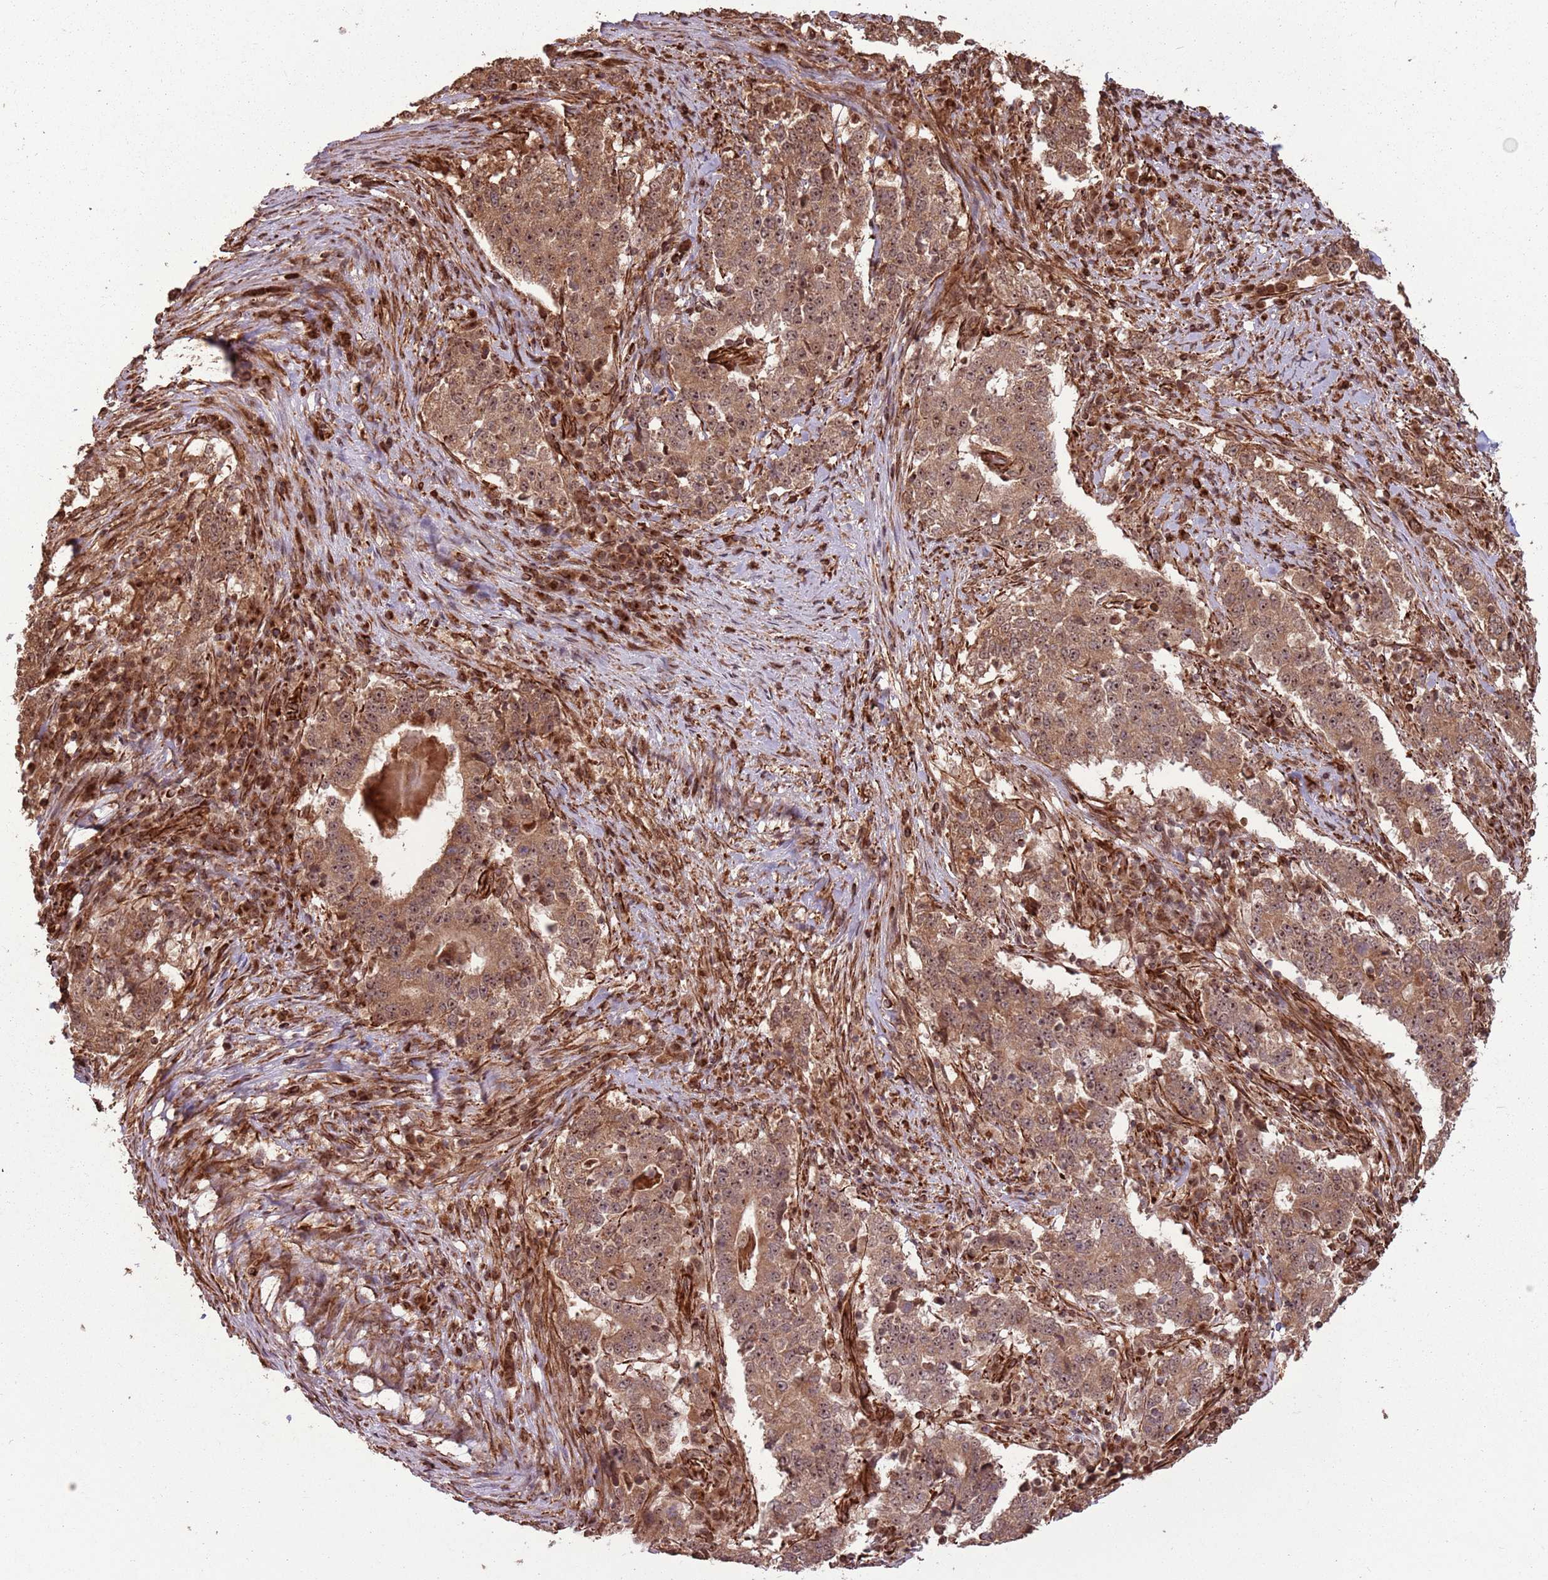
{"staining": {"intensity": "moderate", "quantity": ">75%", "location": "cytoplasmic/membranous,nuclear"}, "tissue": "stomach cancer", "cell_type": "Tumor cells", "image_type": "cancer", "snomed": [{"axis": "morphology", "description": "Adenocarcinoma, NOS"}, {"axis": "topography", "description": "Stomach"}], "caption": "Human stomach cancer stained with a brown dye shows moderate cytoplasmic/membranous and nuclear positive positivity in about >75% of tumor cells.", "gene": "ADAMTS3", "patient": {"sex": "male", "age": 59}}